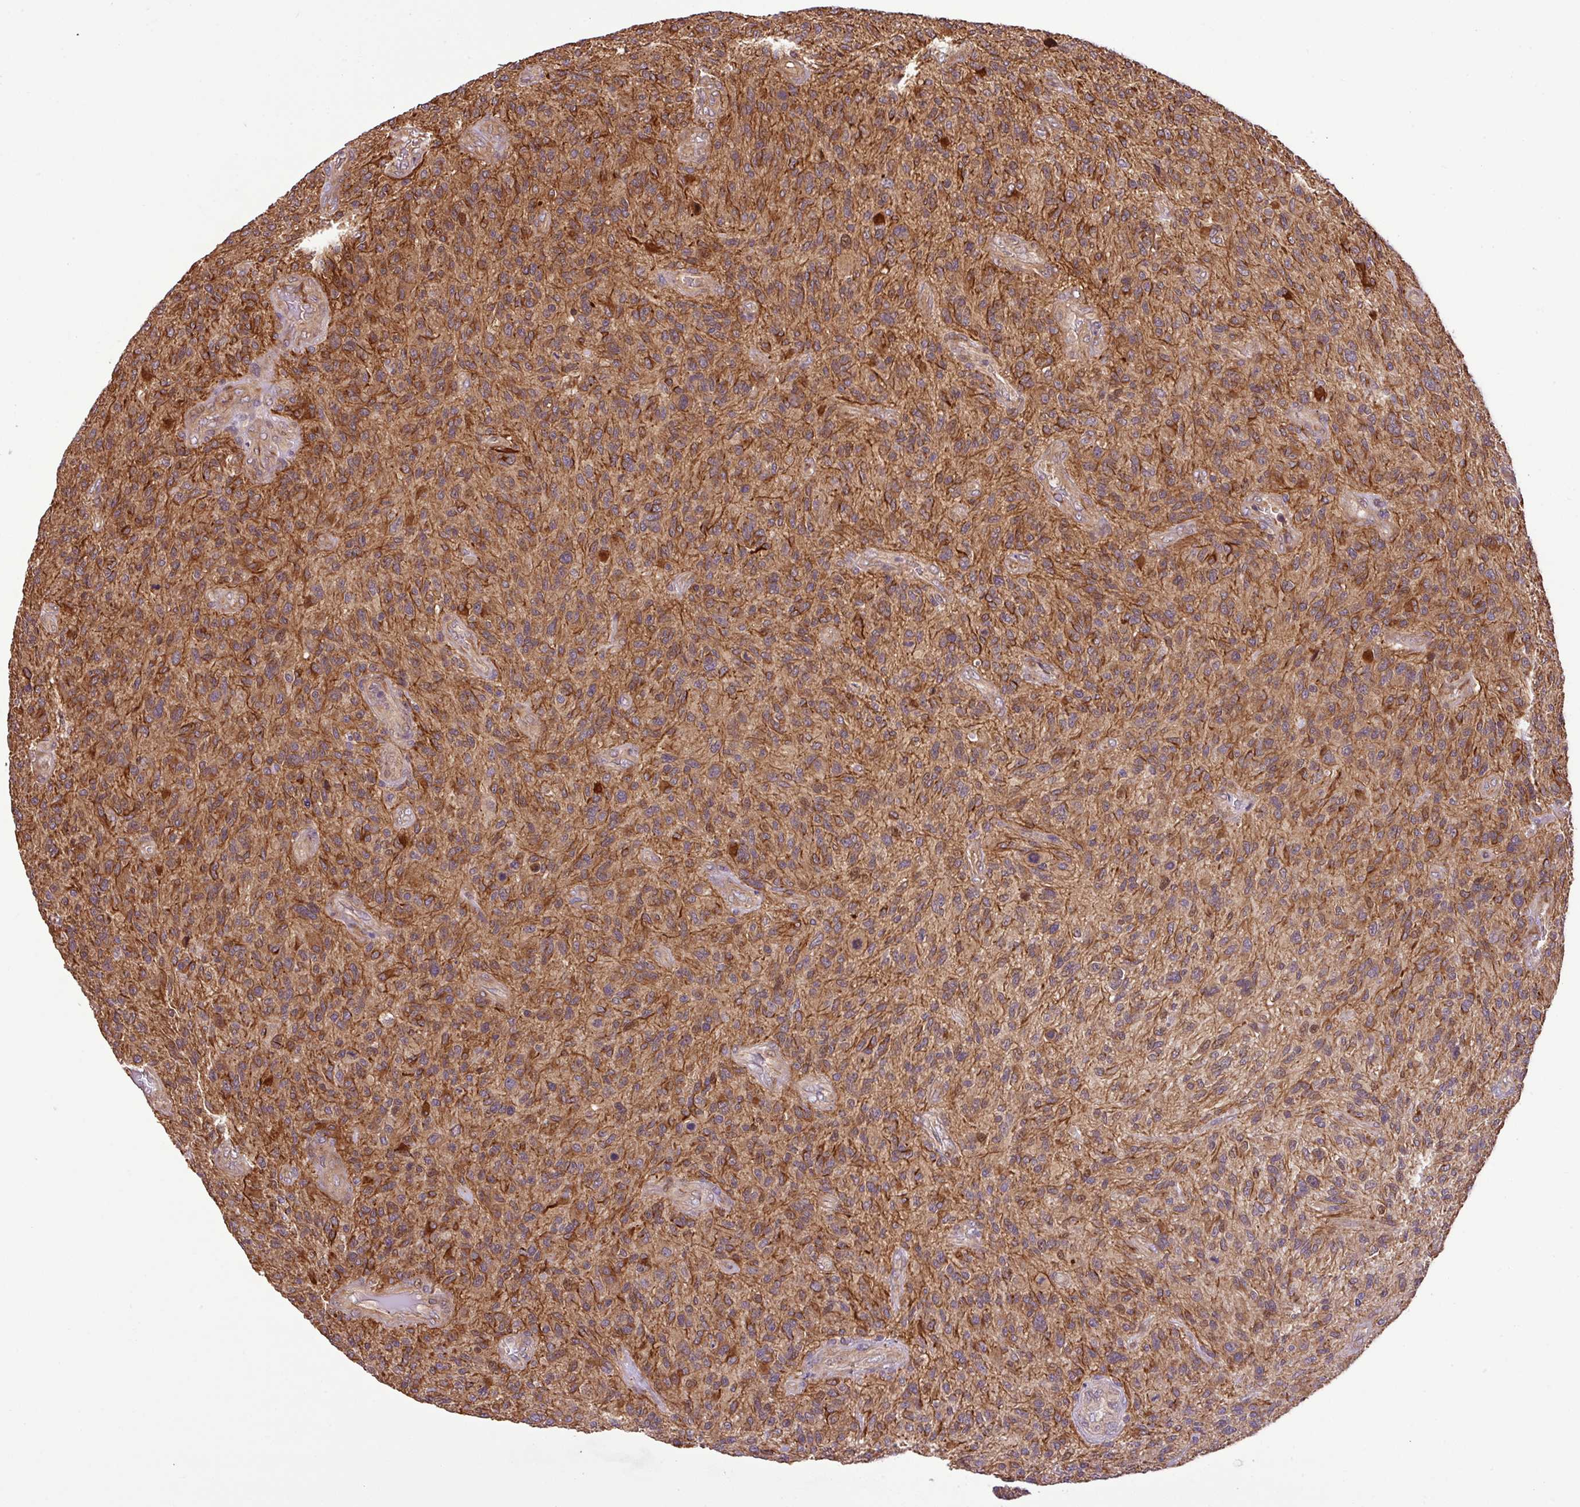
{"staining": {"intensity": "moderate", "quantity": ">75%", "location": "cytoplasmic/membranous"}, "tissue": "glioma", "cell_type": "Tumor cells", "image_type": "cancer", "snomed": [{"axis": "morphology", "description": "Glioma, malignant, High grade"}, {"axis": "topography", "description": "Brain"}], "caption": "Human glioma stained for a protein (brown) demonstrates moderate cytoplasmic/membranous positive staining in about >75% of tumor cells.", "gene": "DLGAP4", "patient": {"sex": "male", "age": 47}}